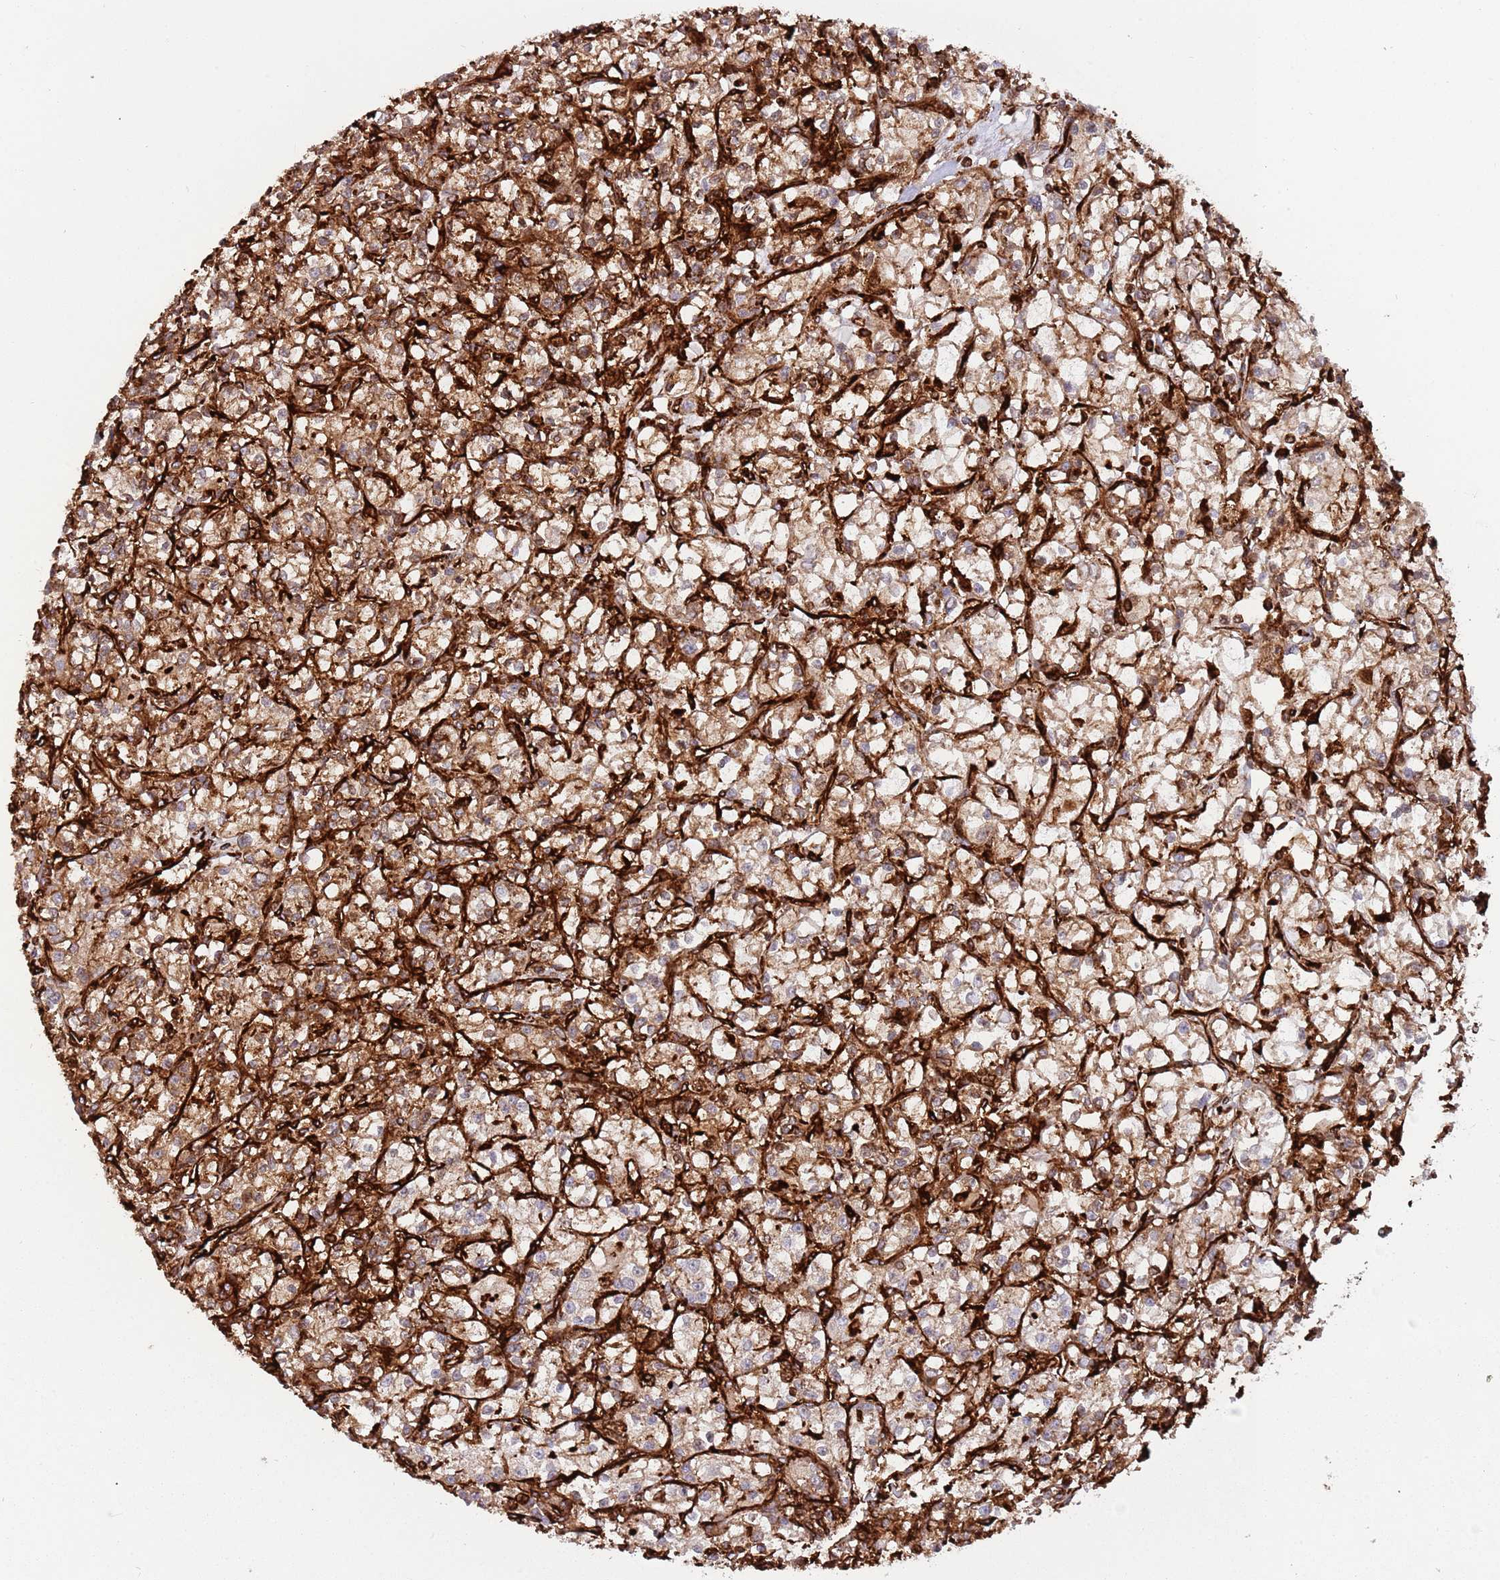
{"staining": {"intensity": "moderate", "quantity": ">75%", "location": "cytoplasmic/membranous"}, "tissue": "renal cancer", "cell_type": "Tumor cells", "image_type": "cancer", "snomed": [{"axis": "morphology", "description": "Adenocarcinoma, NOS"}, {"axis": "topography", "description": "Kidney"}], "caption": "High-power microscopy captured an immunohistochemistry (IHC) histopathology image of adenocarcinoma (renal), revealing moderate cytoplasmic/membranous expression in about >75% of tumor cells.", "gene": "KBTBD7", "patient": {"sex": "female", "age": 59}}